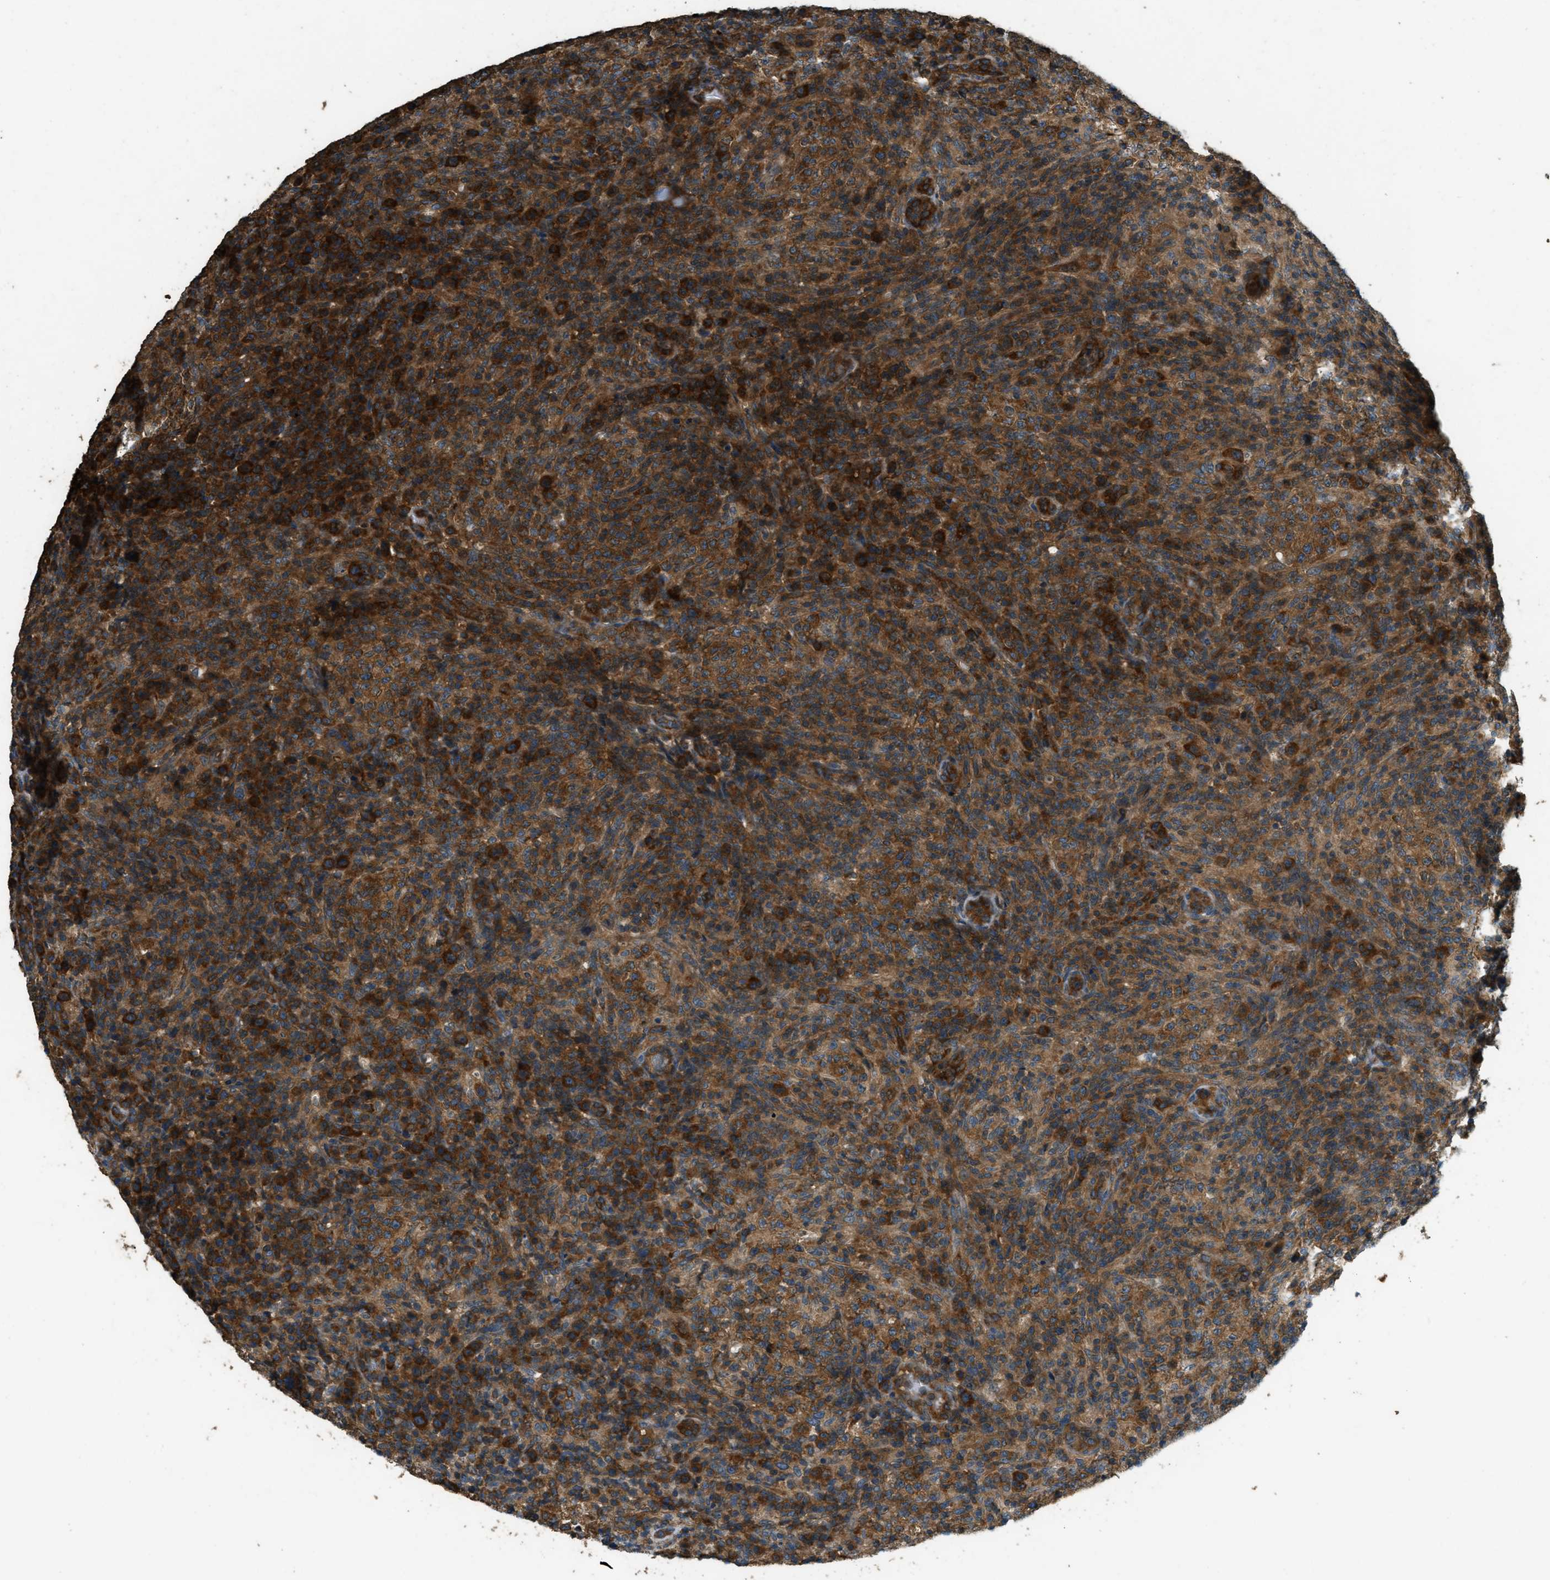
{"staining": {"intensity": "strong", "quantity": ">75%", "location": "cytoplasmic/membranous"}, "tissue": "lymphoma", "cell_type": "Tumor cells", "image_type": "cancer", "snomed": [{"axis": "morphology", "description": "Malignant lymphoma, non-Hodgkin's type, High grade"}, {"axis": "topography", "description": "Lymph node"}], "caption": "The image reveals staining of malignant lymphoma, non-Hodgkin's type (high-grade), revealing strong cytoplasmic/membranous protein staining (brown color) within tumor cells.", "gene": "MARS1", "patient": {"sex": "female", "age": 76}}